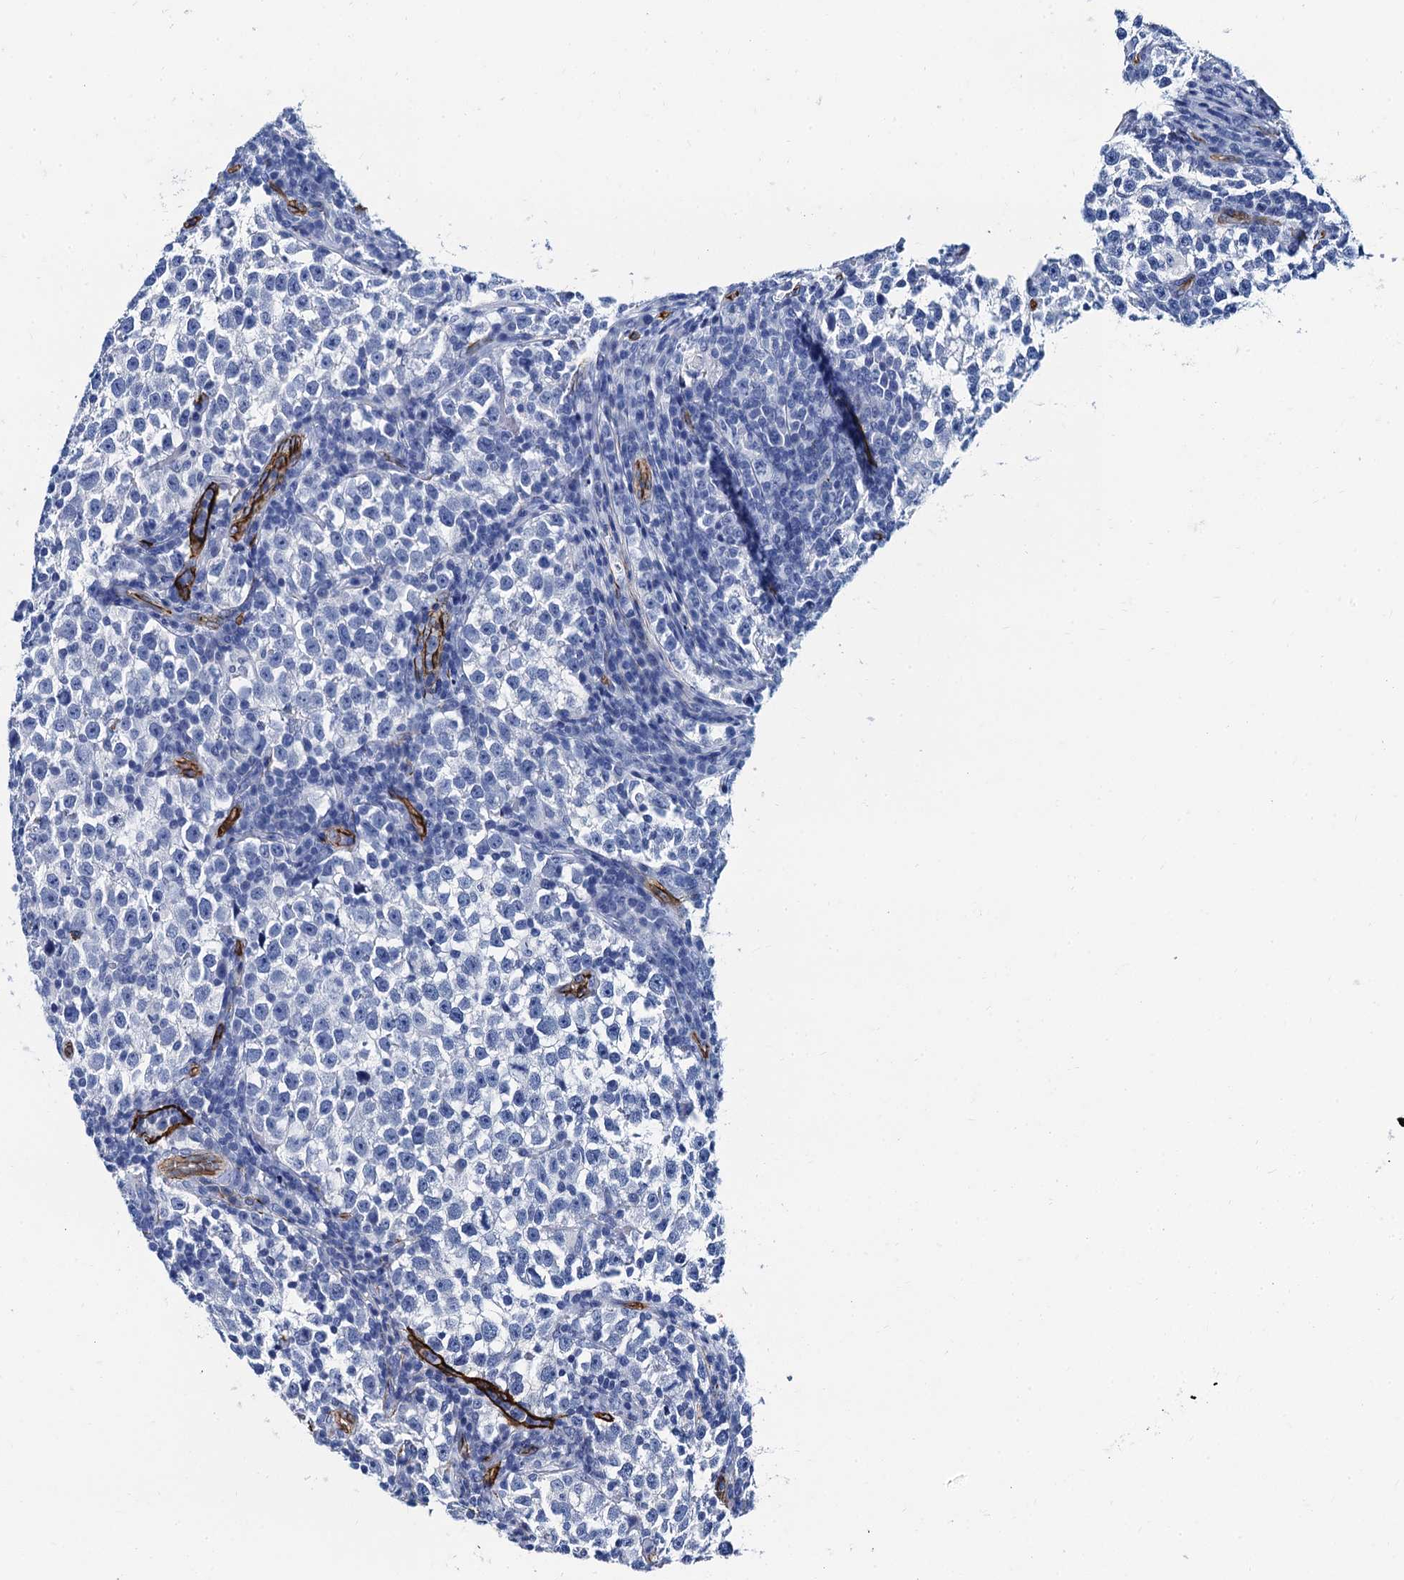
{"staining": {"intensity": "negative", "quantity": "none", "location": "none"}, "tissue": "testis cancer", "cell_type": "Tumor cells", "image_type": "cancer", "snomed": [{"axis": "morphology", "description": "Normal tissue, NOS"}, {"axis": "morphology", "description": "Seminoma, NOS"}, {"axis": "topography", "description": "Testis"}], "caption": "Human testis cancer (seminoma) stained for a protein using immunohistochemistry shows no positivity in tumor cells.", "gene": "CAVIN2", "patient": {"sex": "male", "age": 43}}